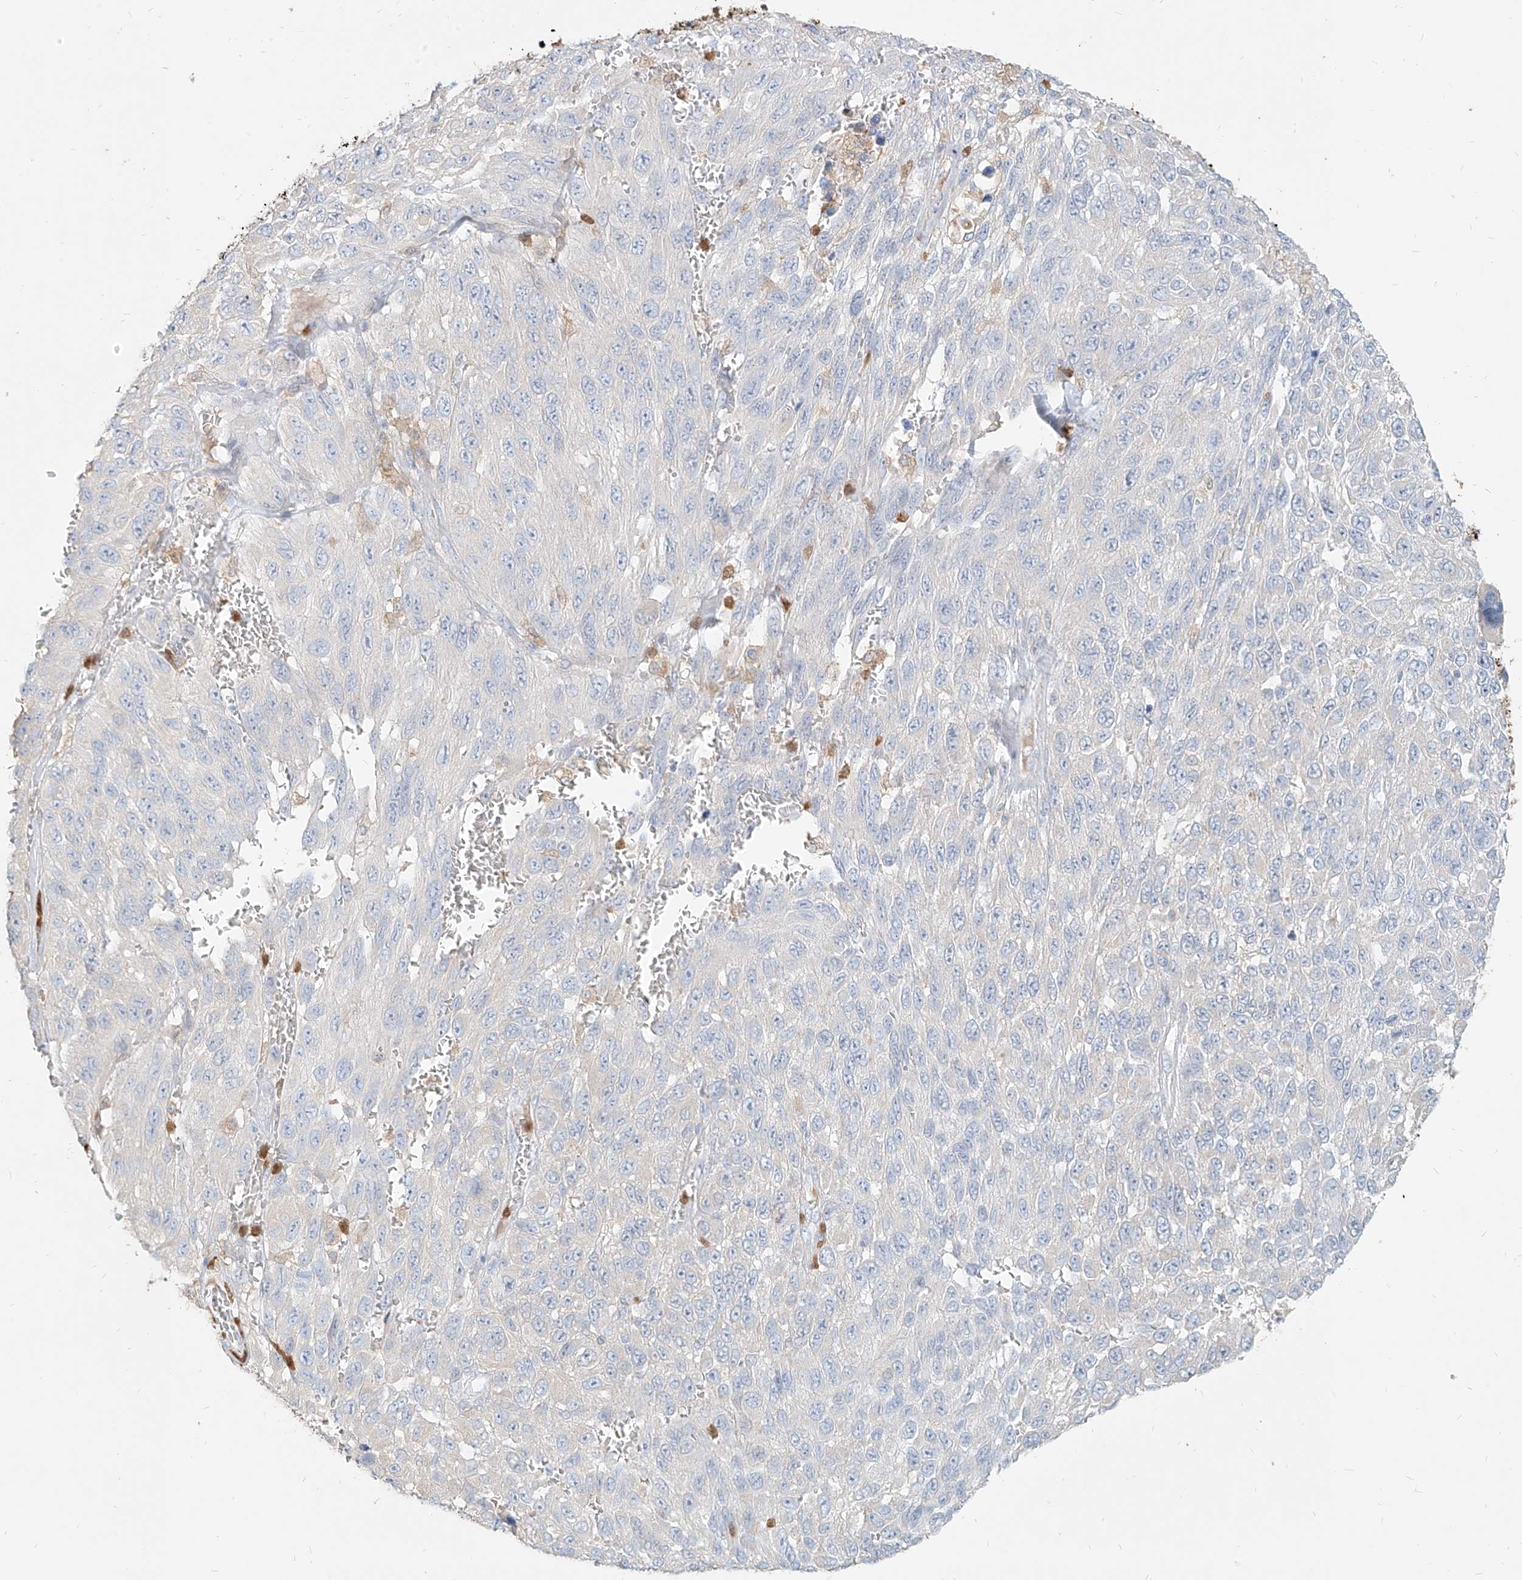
{"staining": {"intensity": "negative", "quantity": "none", "location": "none"}, "tissue": "melanoma", "cell_type": "Tumor cells", "image_type": "cancer", "snomed": [{"axis": "morphology", "description": "Malignant melanoma, NOS"}, {"axis": "topography", "description": "Skin"}], "caption": "Image shows no significant protein expression in tumor cells of melanoma.", "gene": "PGD", "patient": {"sex": "female", "age": 96}}